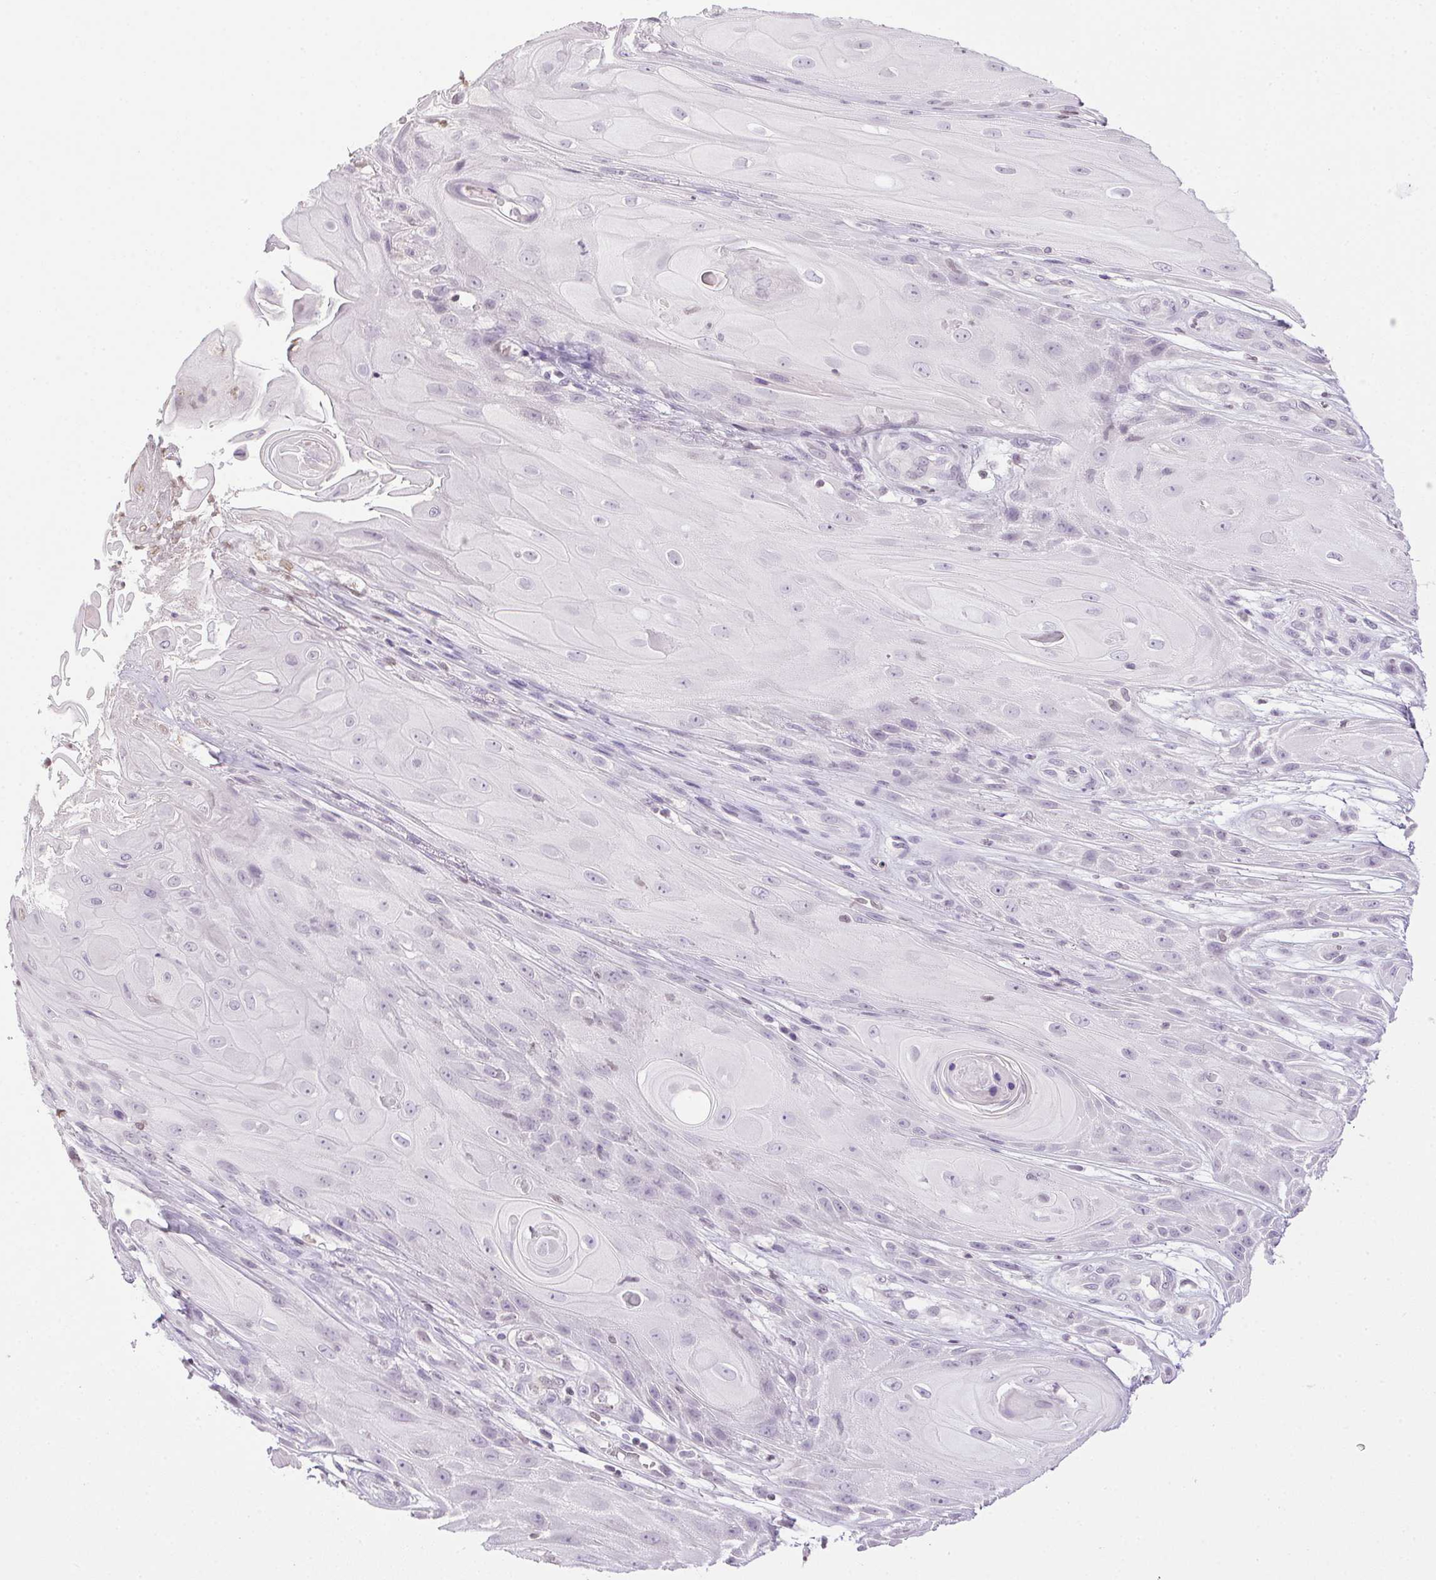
{"staining": {"intensity": "negative", "quantity": "none", "location": "none"}, "tissue": "skin cancer", "cell_type": "Tumor cells", "image_type": "cancer", "snomed": [{"axis": "morphology", "description": "Squamous cell carcinoma, NOS"}, {"axis": "topography", "description": "Skin"}], "caption": "This is an immunohistochemistry (IHC) histopathology image of skin squamous cell carcinoma. There is no expression in tumor cells.", "gene": "PRL", "patient": {"sex": "male", "age": 62}}